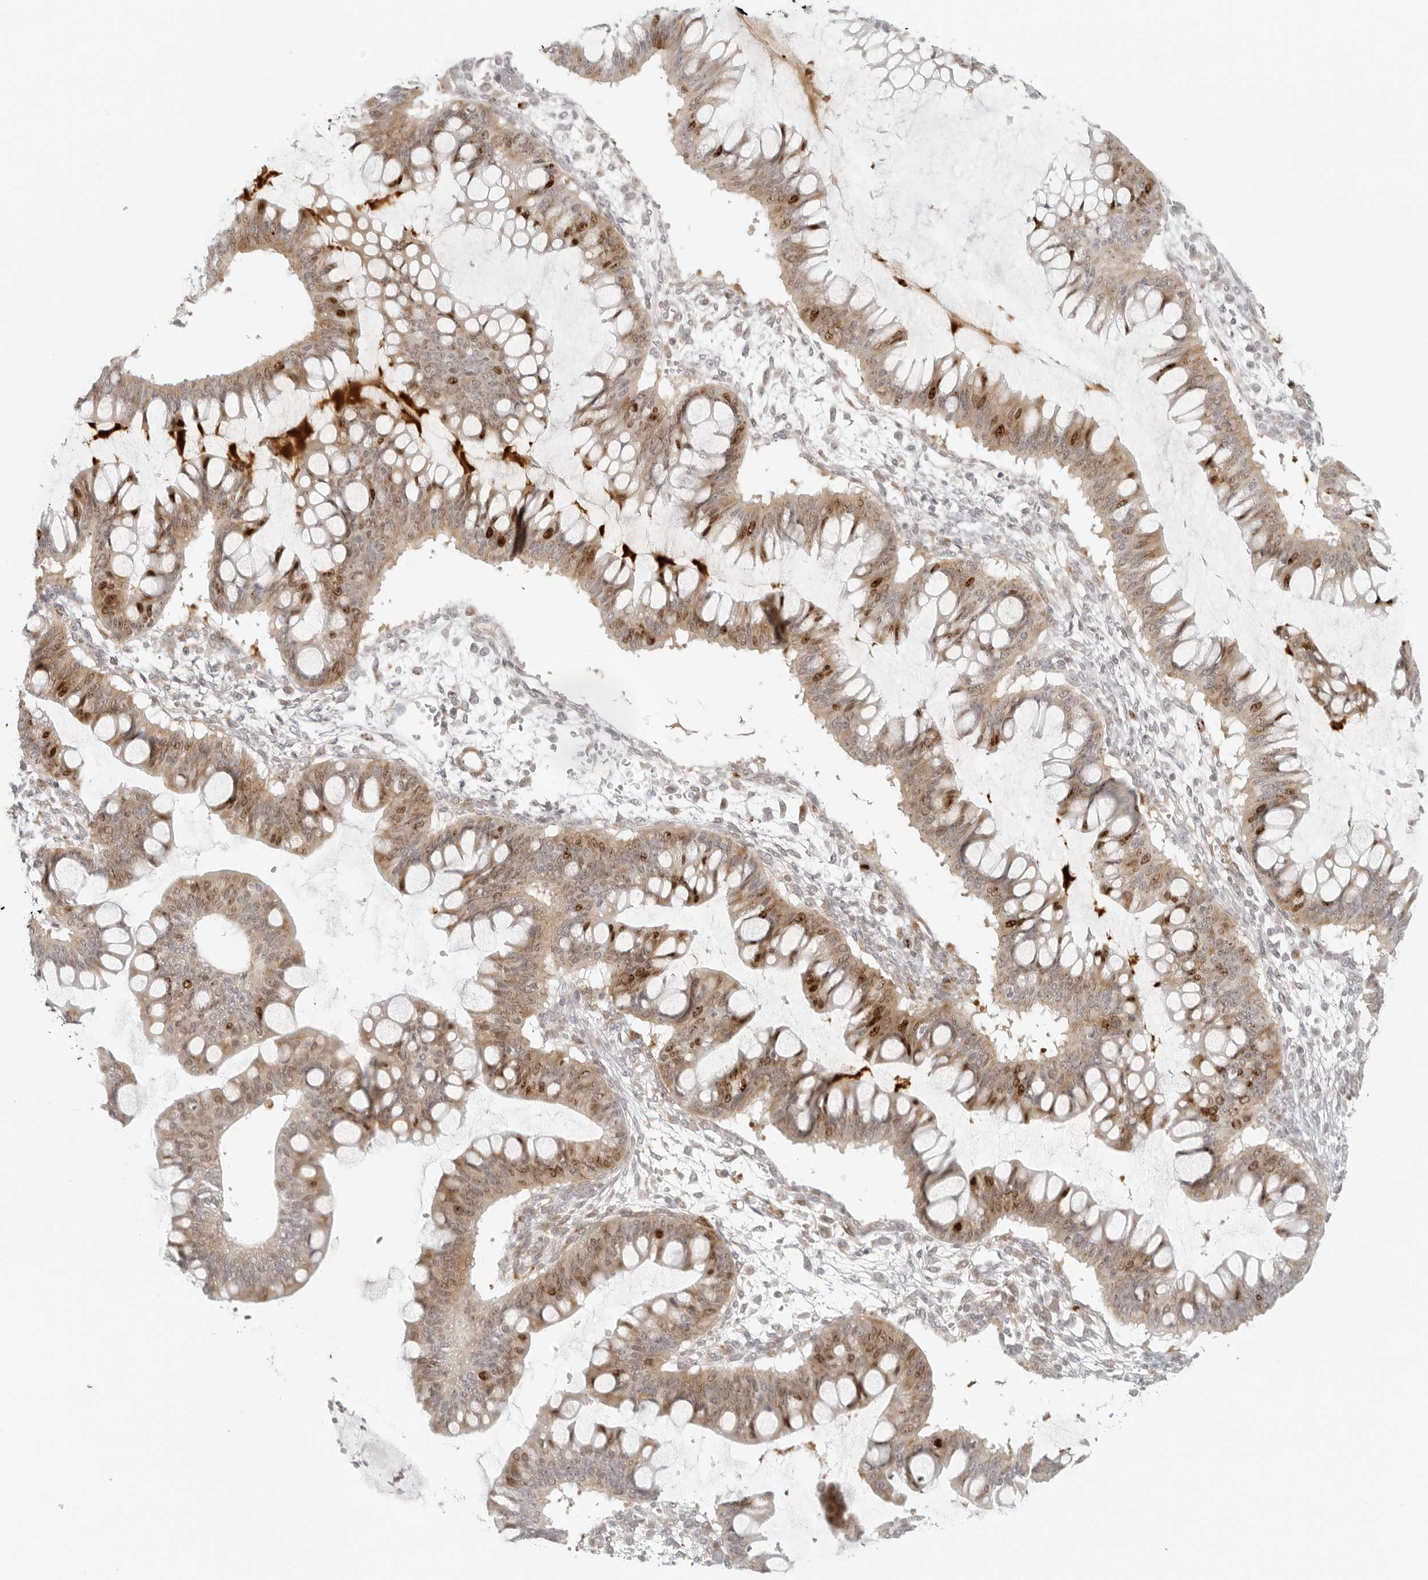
{"staining": {"intensity": "moderate", "quantity": "25%-75%", "location": "cytoplasmic/membranous,nuclear"}, "tissue": "ovarian cancer", "cell_type": "Tumor cells", "image_type": "cancer", "snomed": [{"axis": "morphology", "description": "Cystadenocarcinoma, mucinous, NOS"}, {"axis": "topography", "description": "Ovary"}], "caption": "Immunohistochemical staining of human mucinous cystadenocarcinoma (ovarian) reveals medium levels of moderate cytoplasmic/membranous and nuclear protein expression in about 25%-75% of tumor cells.", "gene": "ZNF678", "patient": {"sex": "female", "age": 73}}